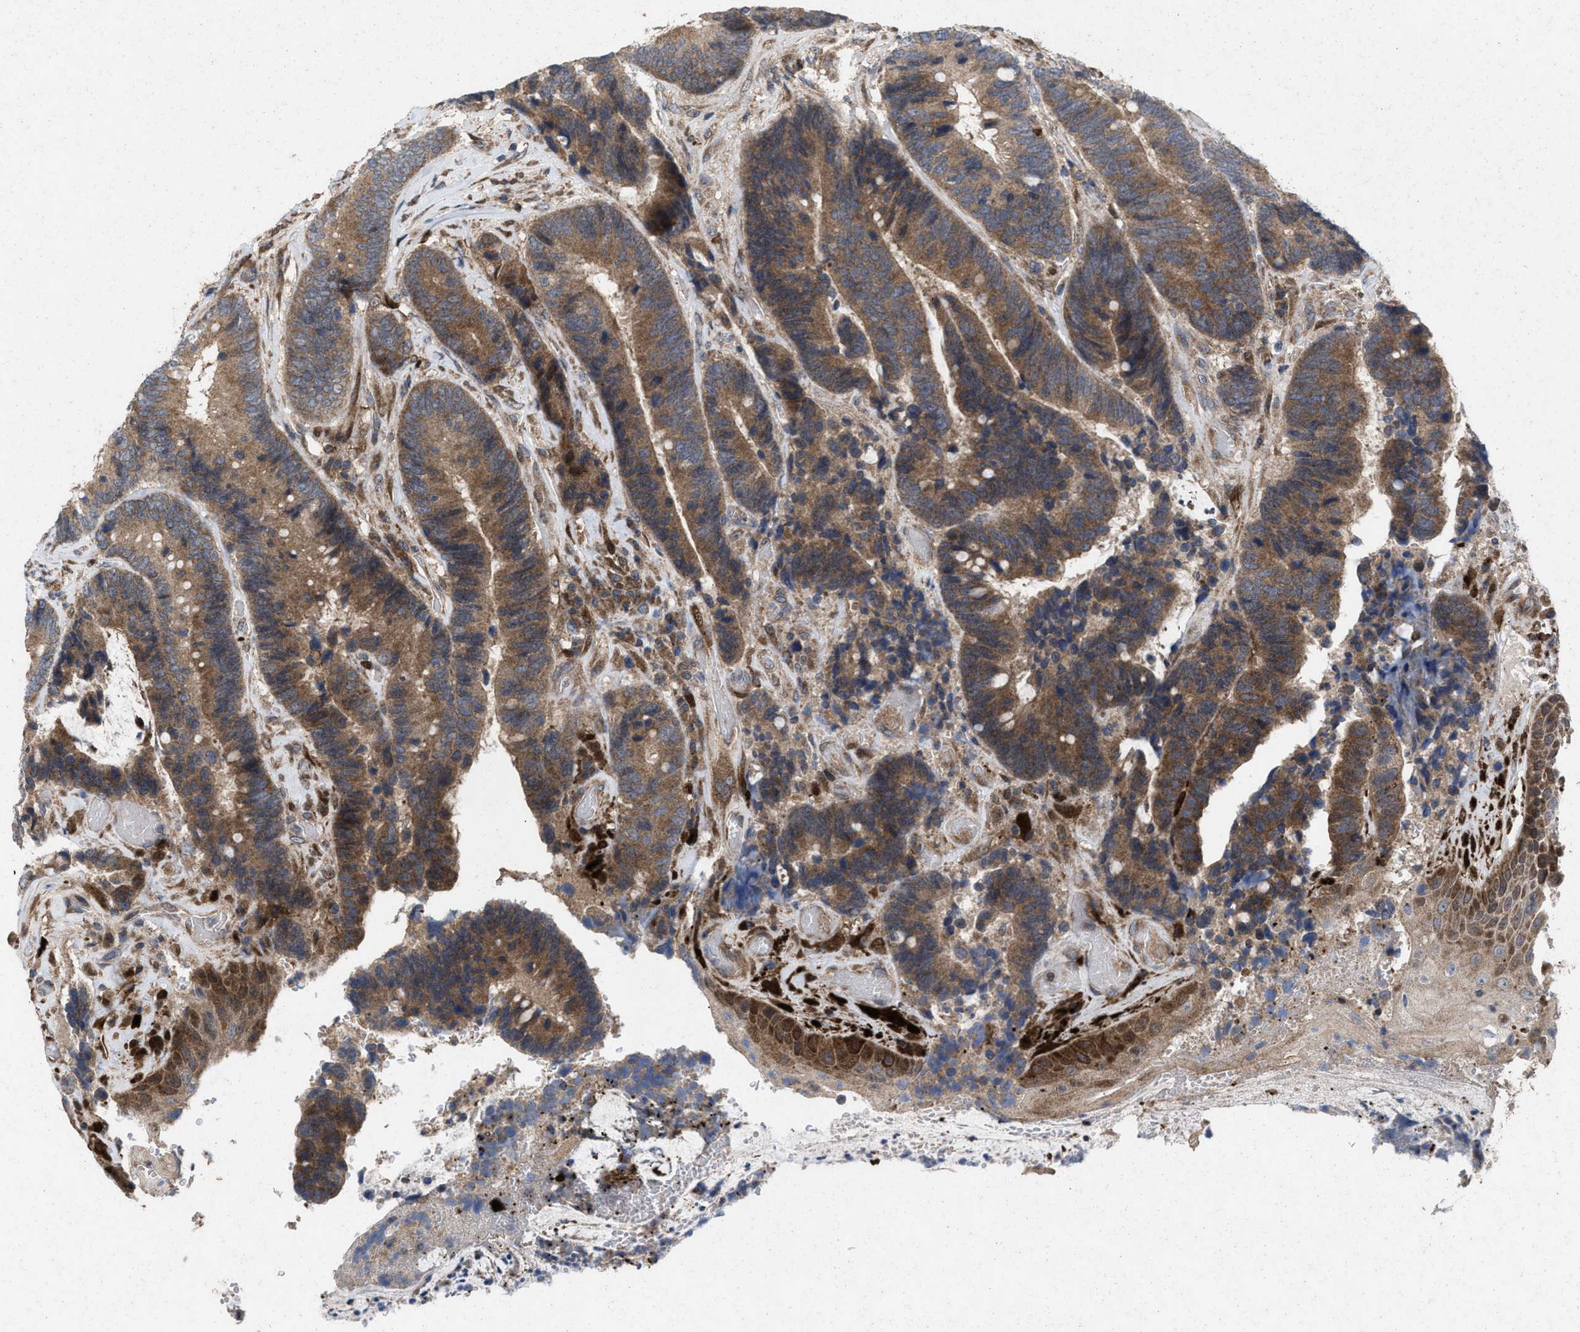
{"staining": {"intensity": "moderate", "quantity": ">75%", "location": "cytoplasmic/membranous"}, "tissue": "colorectal cancer", "cell_type": "Tumor cells", "image_type": "cancer", "snomed": [{"axis": "morphology", "description": "Adenocarcinoma, NOS"}, {"axis": "topography", "description": "Rectum"}, {"axis": "topography", "description": "Anal"}], "caption": "Moderate cytoplasmic/membranous protein expression is appreciated in about >75% of tumor cells in colorectal adenocarcinoma. The staining was performed using DAB, with brown indicating positive protein expression. Nuclei are stained blue with hematoxylin.", "gene": "MSI2", "patient": {"sex": "female", "age": 89}}